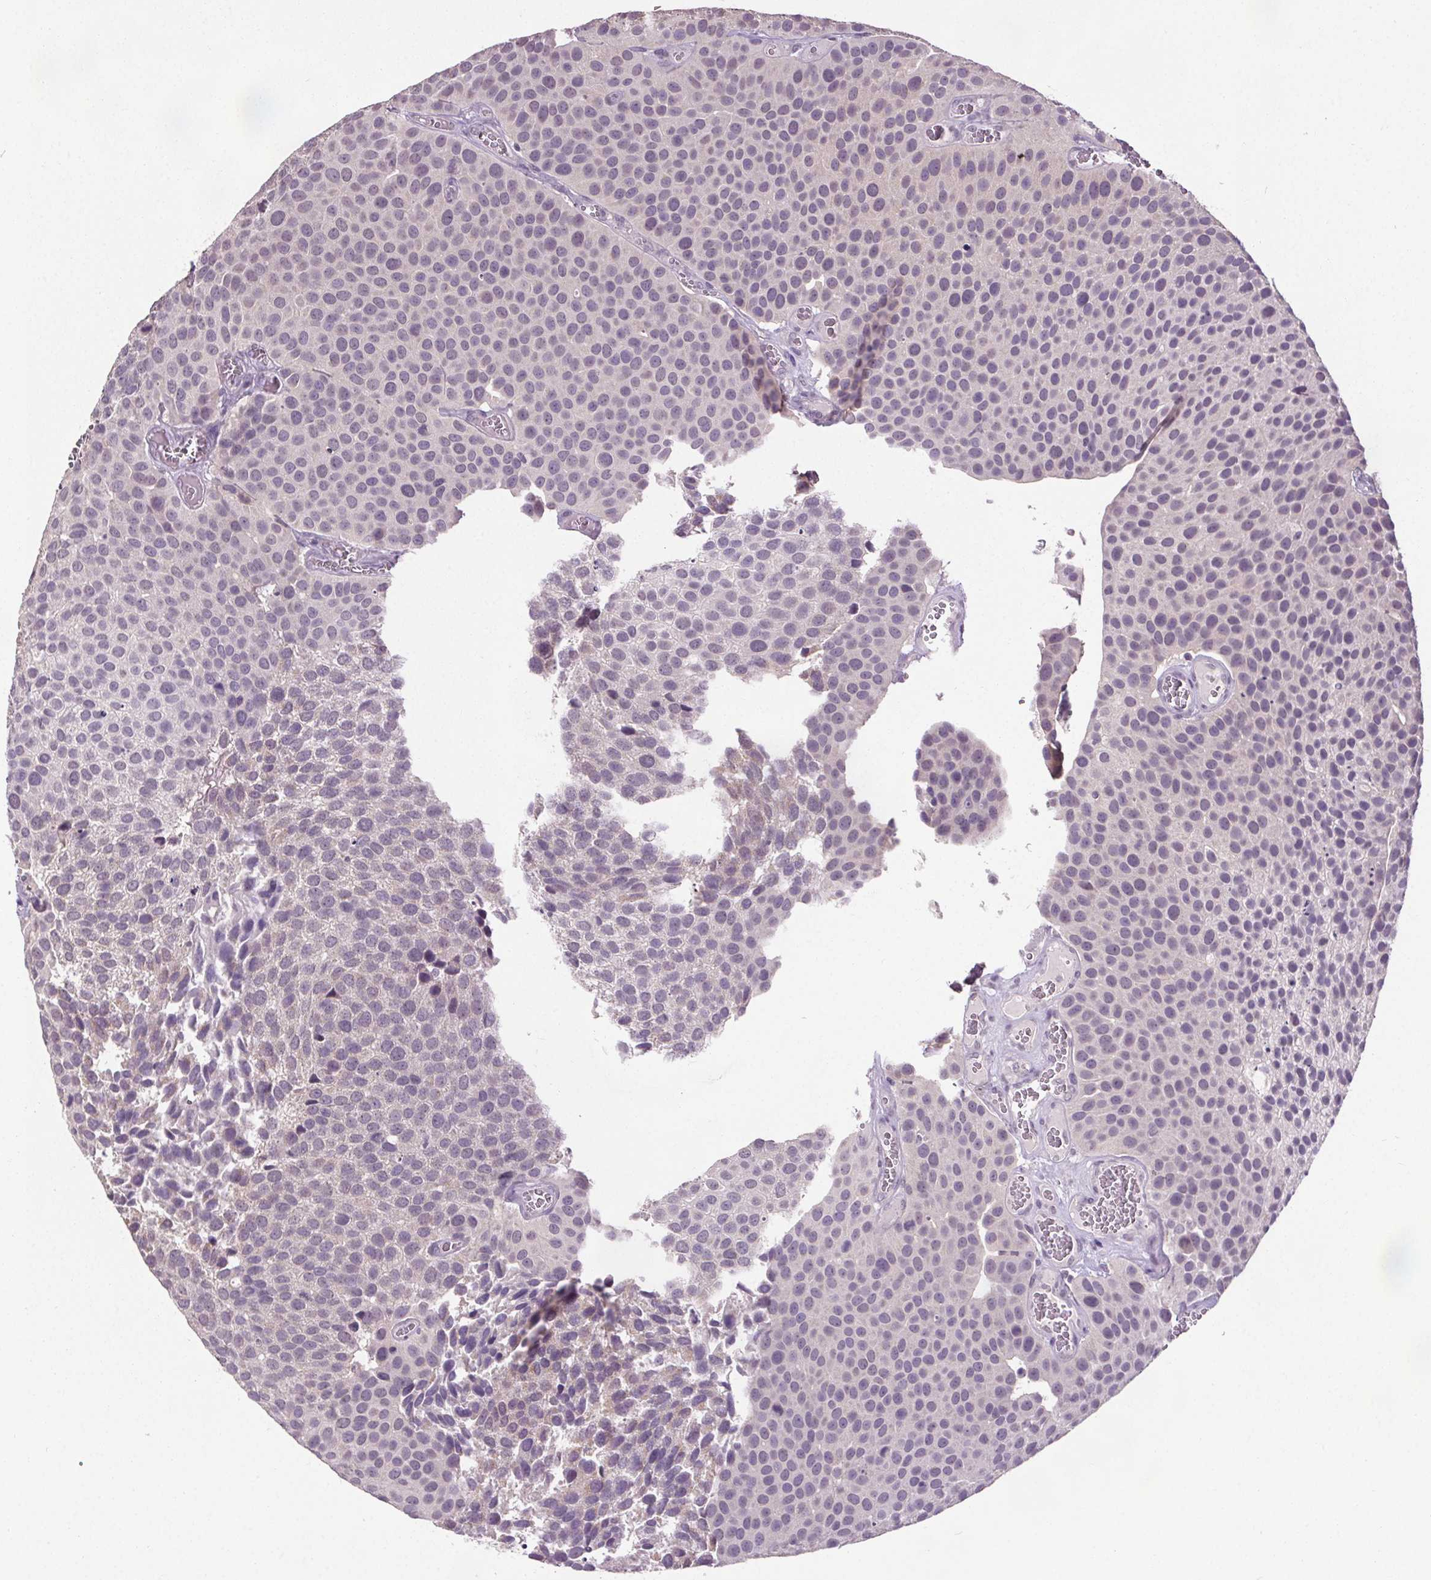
{"staining": {"intensity": "weak", "quantity": "<25%", "location": "cytoplasmic/membranous"}, "tissue": "urothelial cancer", "cell_type": "Tumor cells", "image_type": "cancer", "snomed": [{"axis": "morphology", "description": "Urothelial carcinoma, Low grade"}, {"axis": "topography", "description": "Urinary bladder"}], "caption": "There is no significant positivity in tumor cells of urothelial cancer.", "gene": "SLC2A9", "patient": {"sex": "female", "age": 69}}